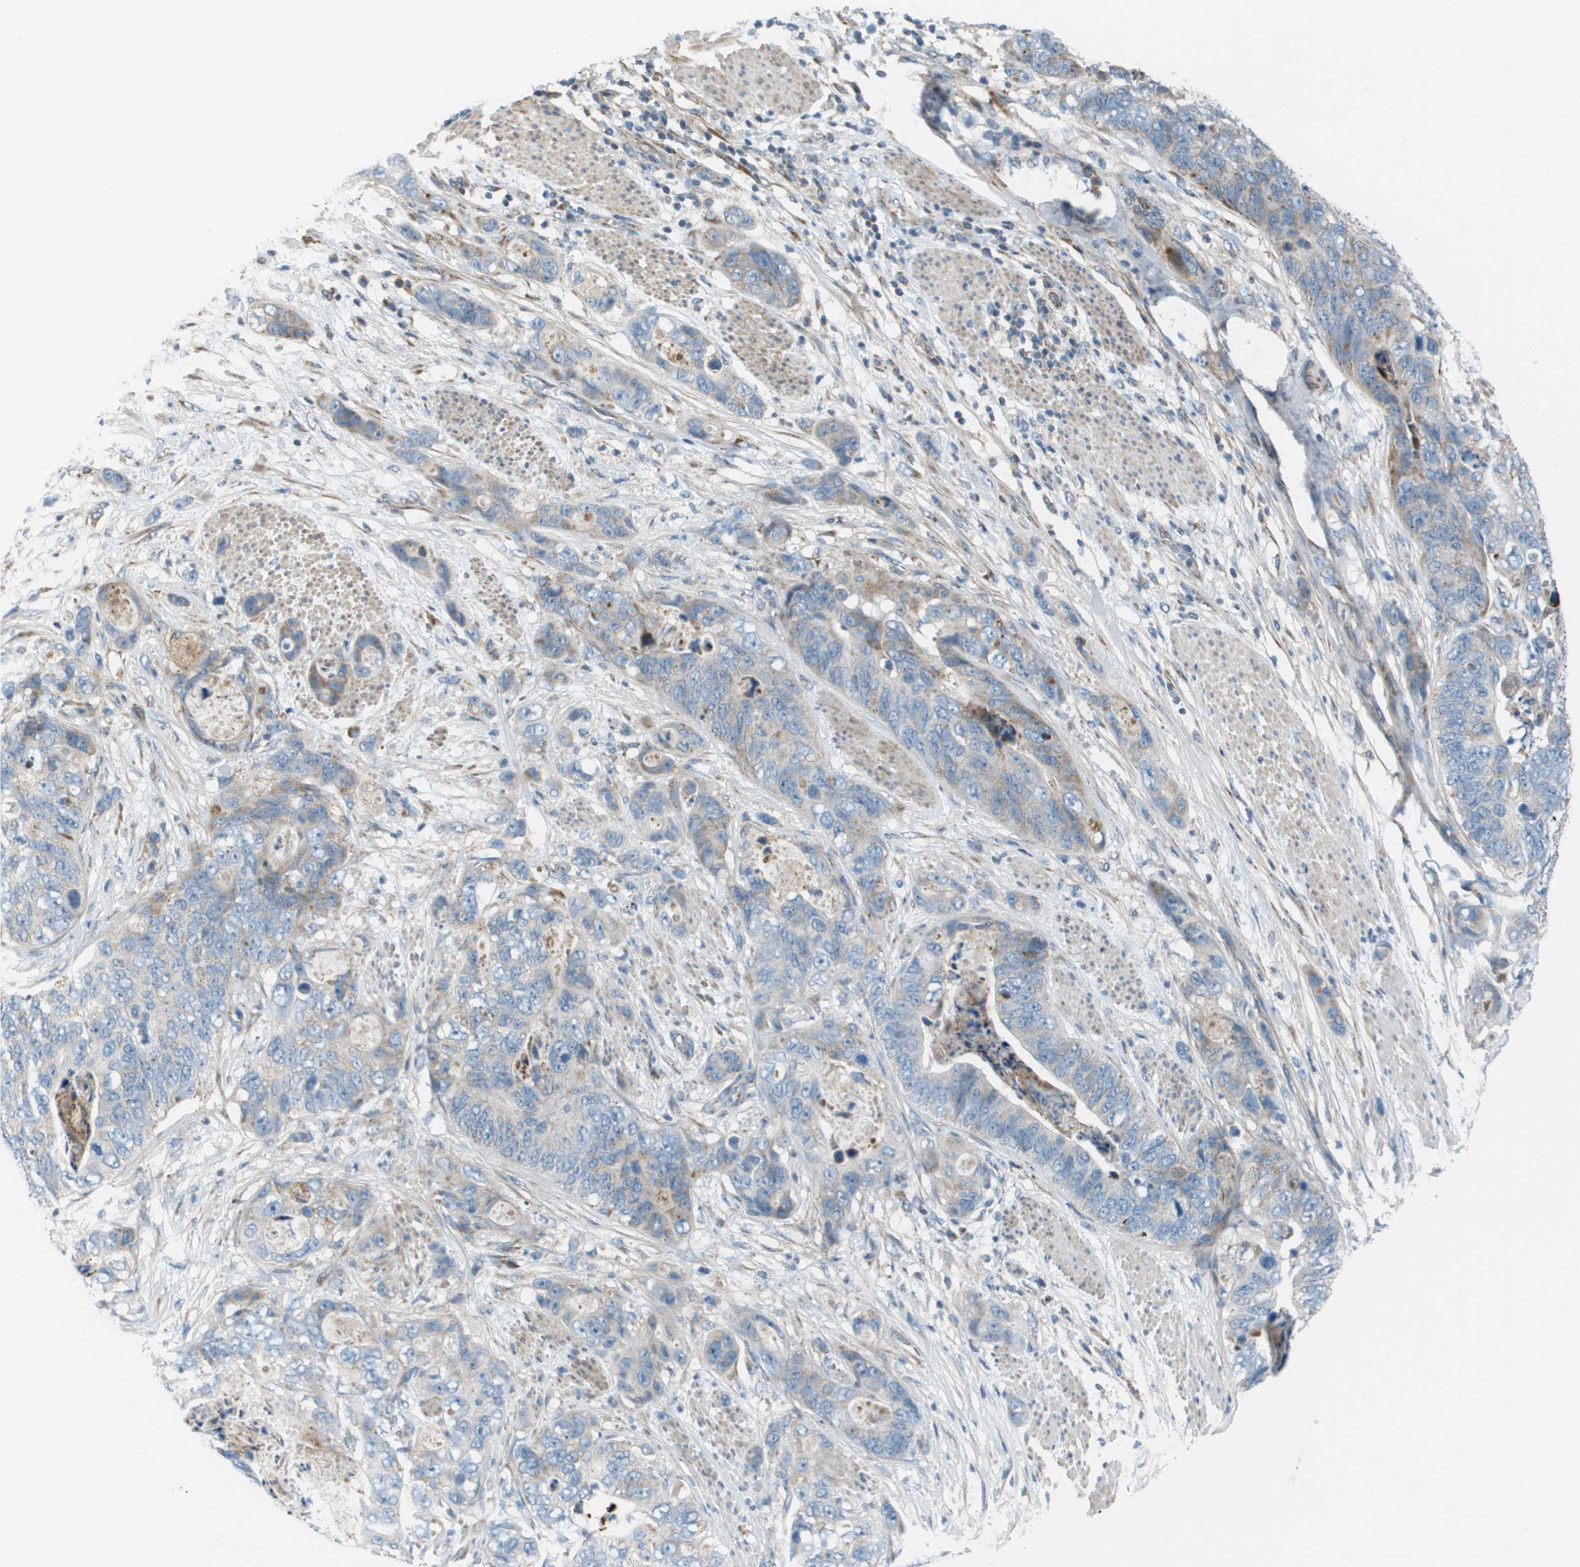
{"staining": {"intensity": "weak", "quantity": "<25%", "location": "cytoplasmic/membranous"}, "tissue": "stomach cancer", "cell_type": "Tumor cells", "image_type": "cancer", "snomed": [{"axis": "morphology", "description": "Adenocarcinoma, NOS"}, {"axis": "topography", "description": "Stomach"}], "caption": "Immunohistochemical staining of adenocarcinoma (stomach) reveals no significant positivity in tumor cells.", "gene": "GALNT6", "patient": {"sex": "female", "age": 89}}